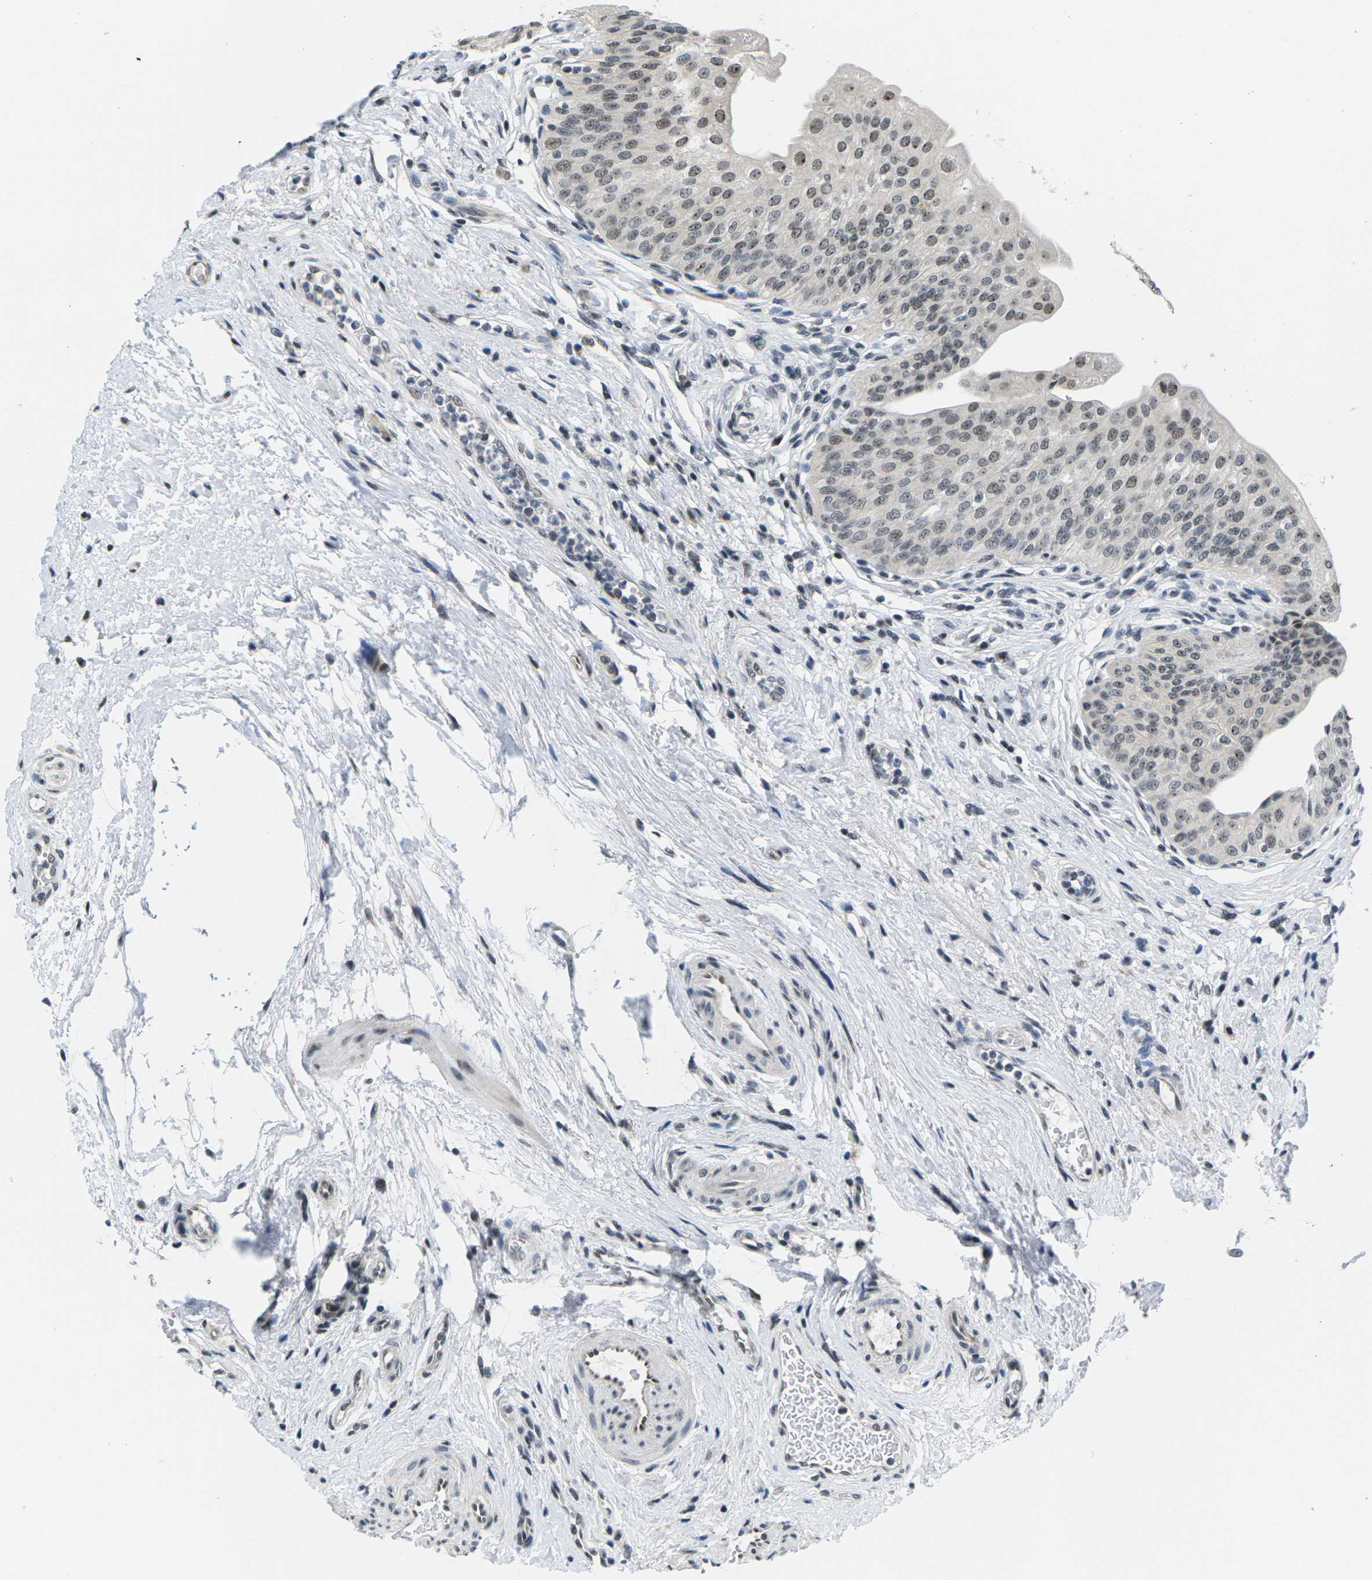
{"staining": {"intensity": "weak", "quantity": ">75%", "location": "nuclear"}, "tissue": "urinary bladder", "cell_type": "Urothelial cells", "image_type": "normal", "snomed": [{"axis": "morphology", "description": "Normal tissue, NOS"}, {"axis": "topography", "description": "Urinary bladder"}], "caption": "Weak nuclear protein staining is present in about >75% of urothelial cells in urinary bladder. Immunohistochemistry (ihc) stains the protein of interest in brown and the nuclei are stained blue.", "gene": "NSRP1", "patient": {"sex": "male", "age": 46}}